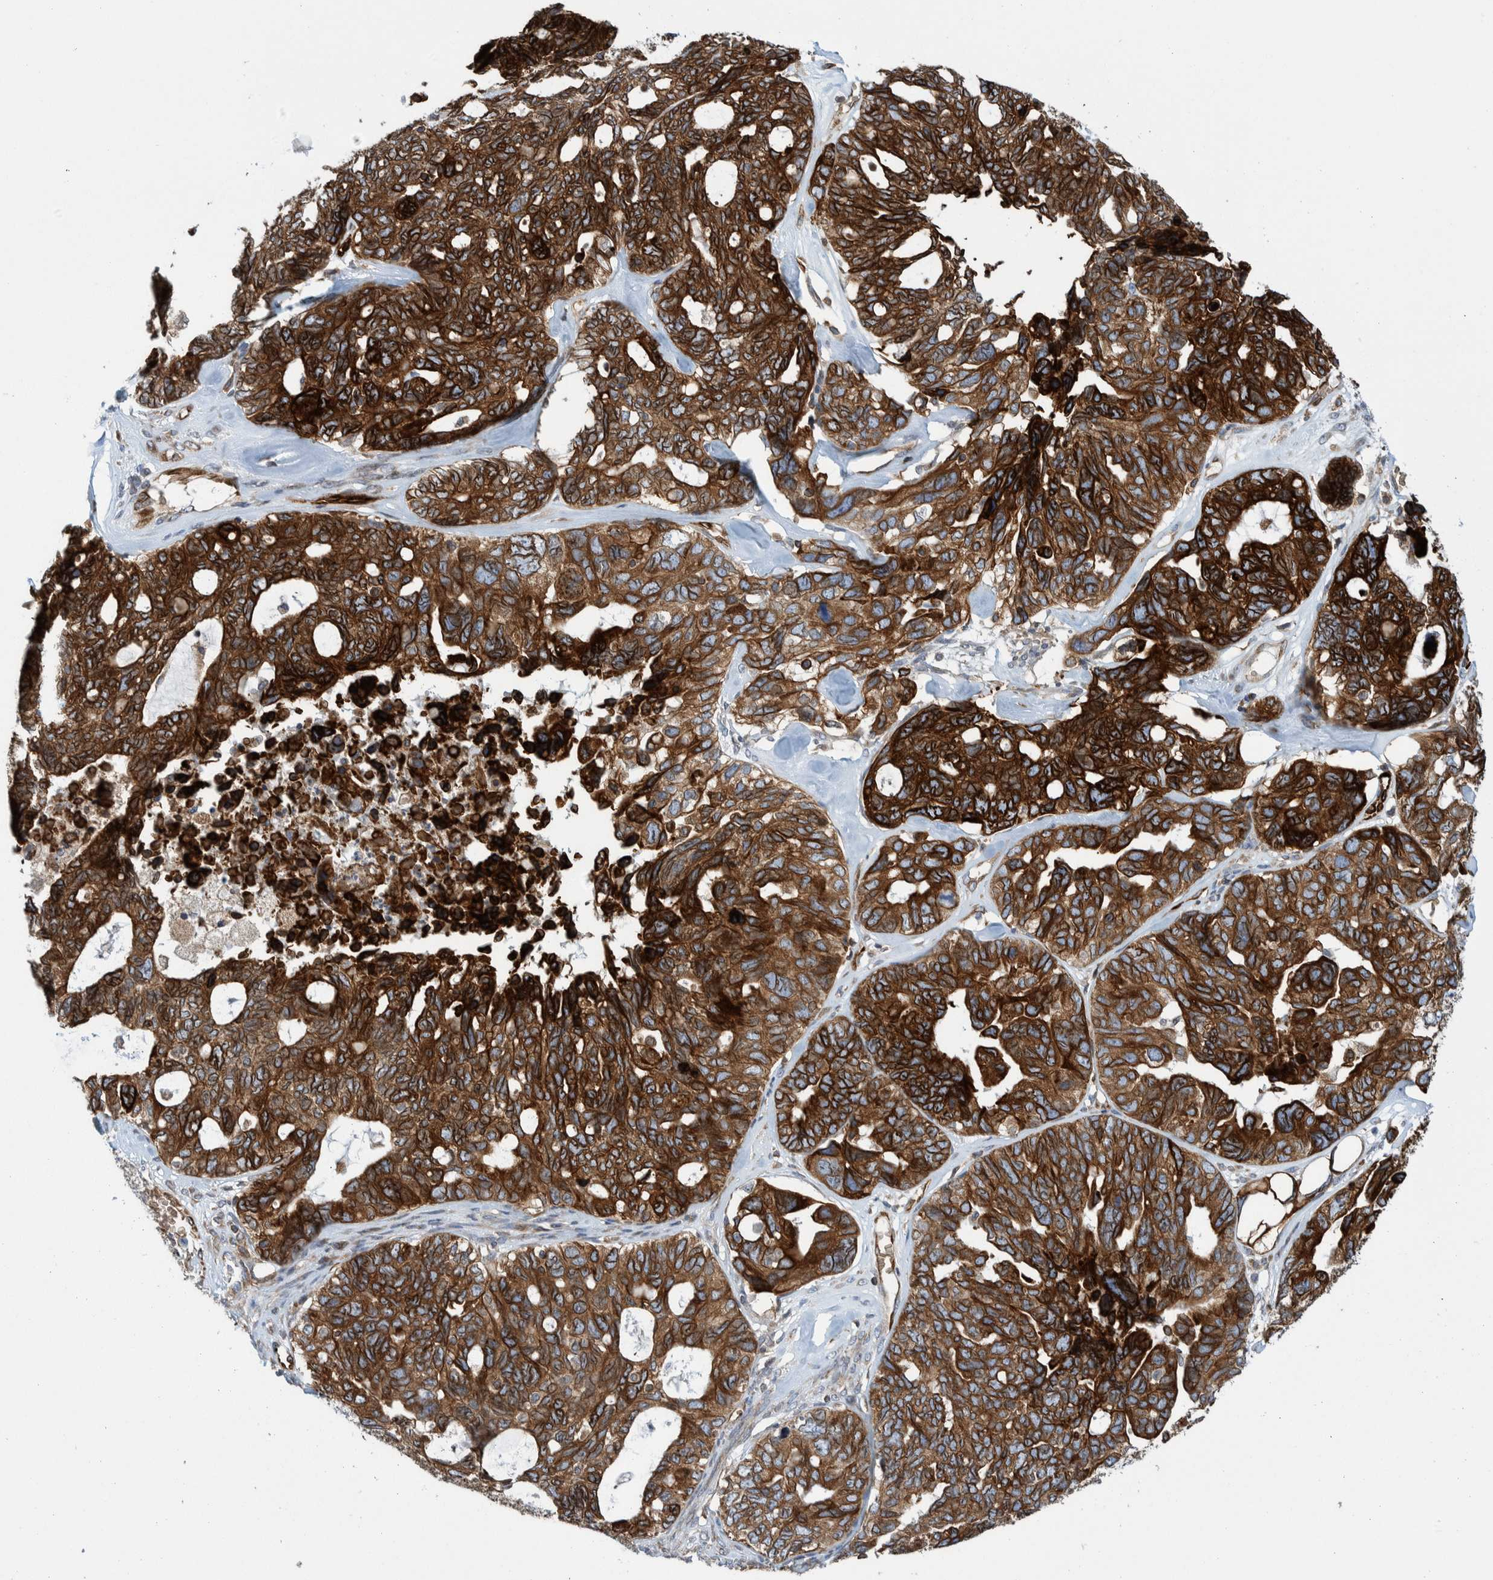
{"staining": {"intensity": "strong", "quantity": ">75%", "location": "cytoplasmic/membranous"}, "tissue": "ovarian cancer", "cell_type": "Tumor cells", "image_type": "cancer", "snomed": [{"axis": "morphology", "description": "Cystadenocarcinoma, serous, NOS"}, {"axis": "topography", "description": "Ovary"}], "caption": "Serous cystadenocarcinoma (ovarian) stained with immunohistochemistry reveals strong cytoplasmic/membranous expression in approximately >75% of tumor cells. (IHC, brightfield microscopy, high magnification).", "gene": "THEM6", "patient": {"sex": "female", "age": 79}}